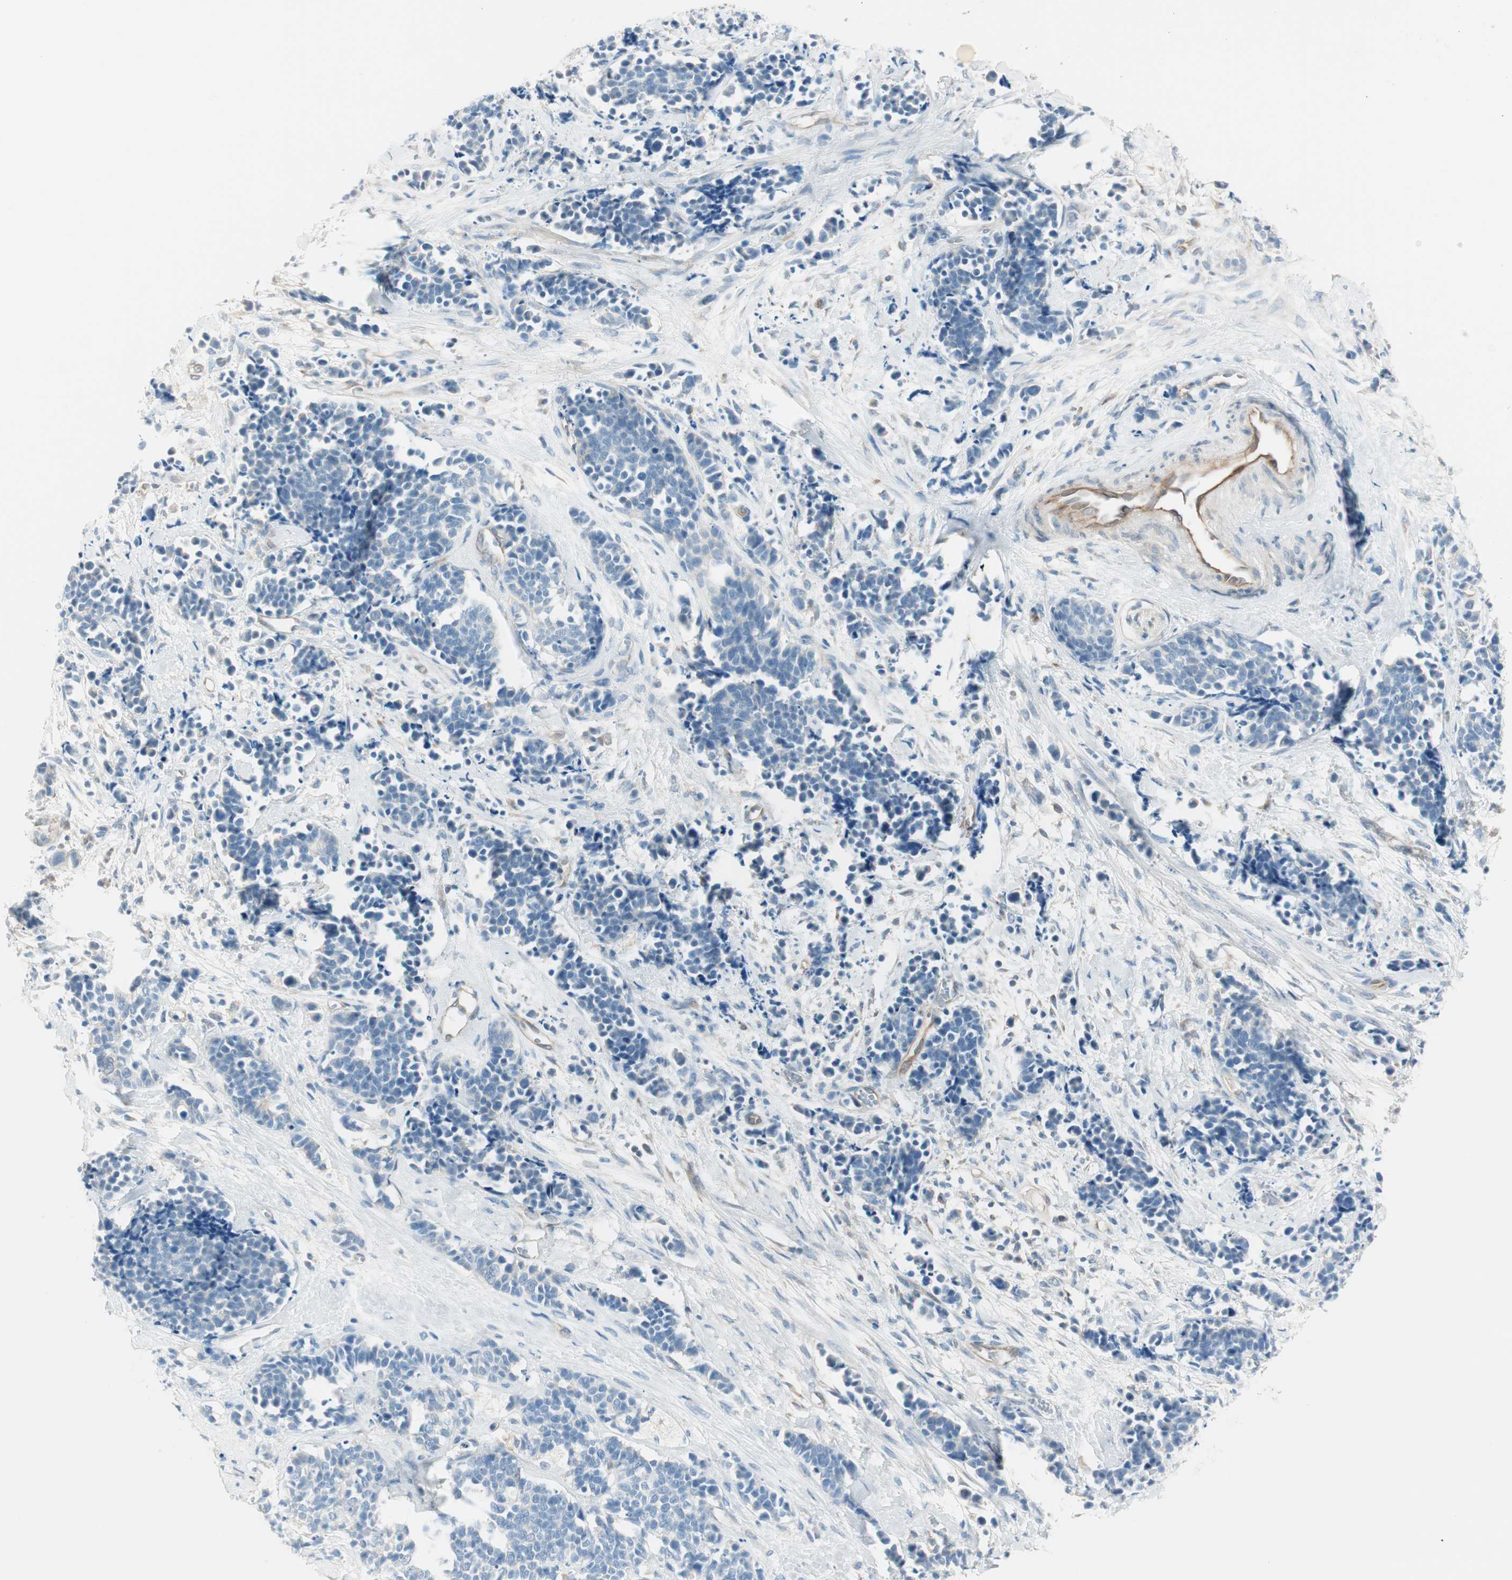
{"staining": {"intensity": "negative", "quantity": "none", "location": "none"}, "tissue": "cervical cancer", "cell_type": "Tumor cells", "image_type": "cancer", "snomed": [{"axis": "morphology", "description": "Squamous cell carcinoma, NOS"}, {"axis": "topography", "description": "Cervix"}], "caption": "This is a histopathology image of IHC staining of cervical squamous cell carcinoma, which shows no expression in tumor cells. (Brightfield microscopy of DAB immunohistochemistry (IHC) at high magnification).", "gene": "CDK3", "patient": {"sex": "female", "age": 35}}